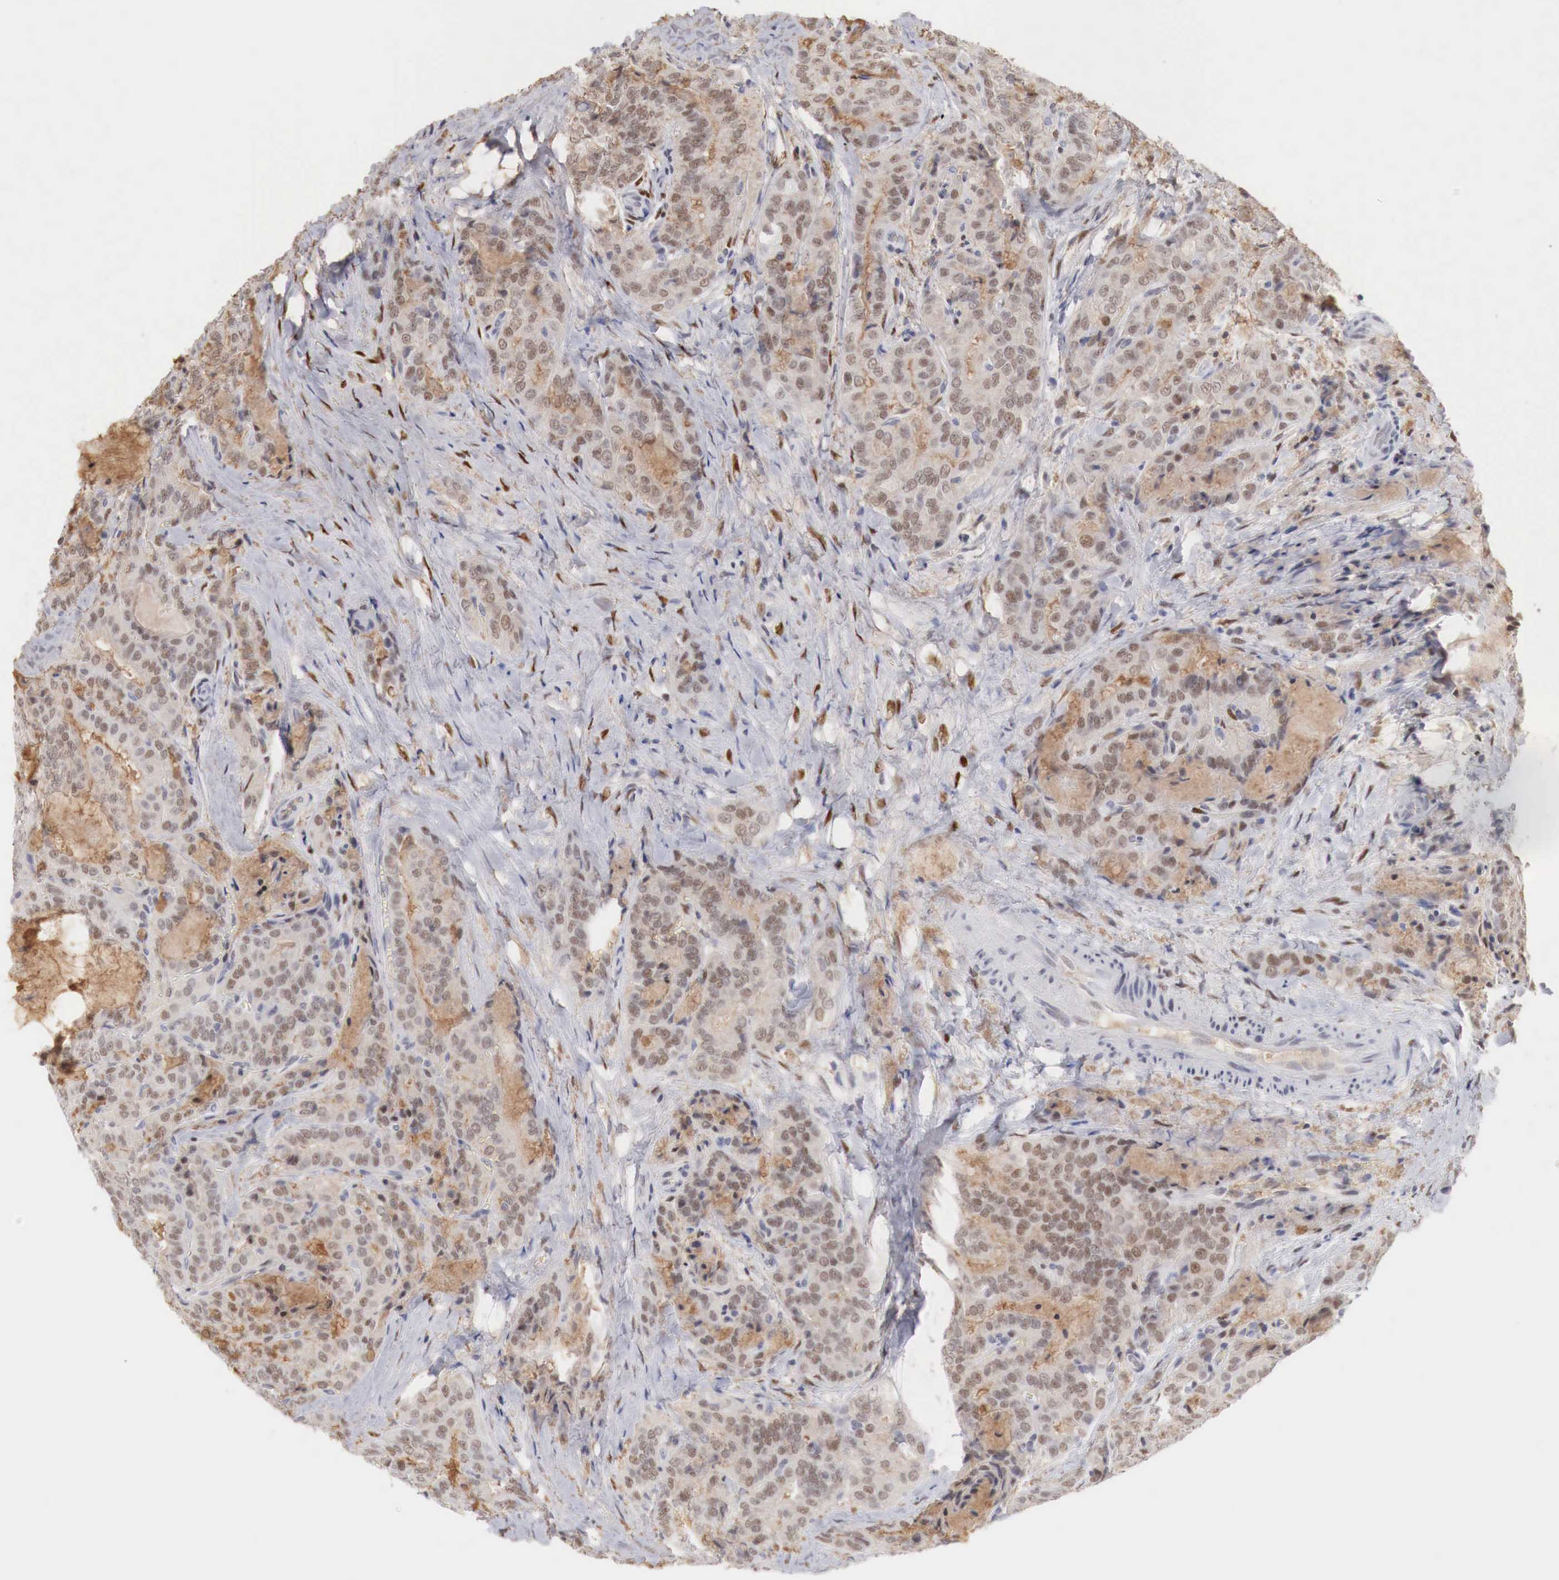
{"staining": {"intensity": "moderate", "quantity": ">75%", "location": "nuclear"}, "tissue": "thyroid cancer", "cell_type": "Tumor cells", "image_type": "cancer", "snomed": [{"axis": "morphology", "description": "Papillary adenocarcinoma, NOS"}, {"axis": "topography", "description": "Thyroid gland"}], "caption": "Thyroid cancer (papillary adenocarcinoma) stained with immunohistochemistry shows moderate nuclear positivity in approximately >75% of tumor cells.", "gene": "FOXP2", "patient": {"sex": "female", "age": 71}}